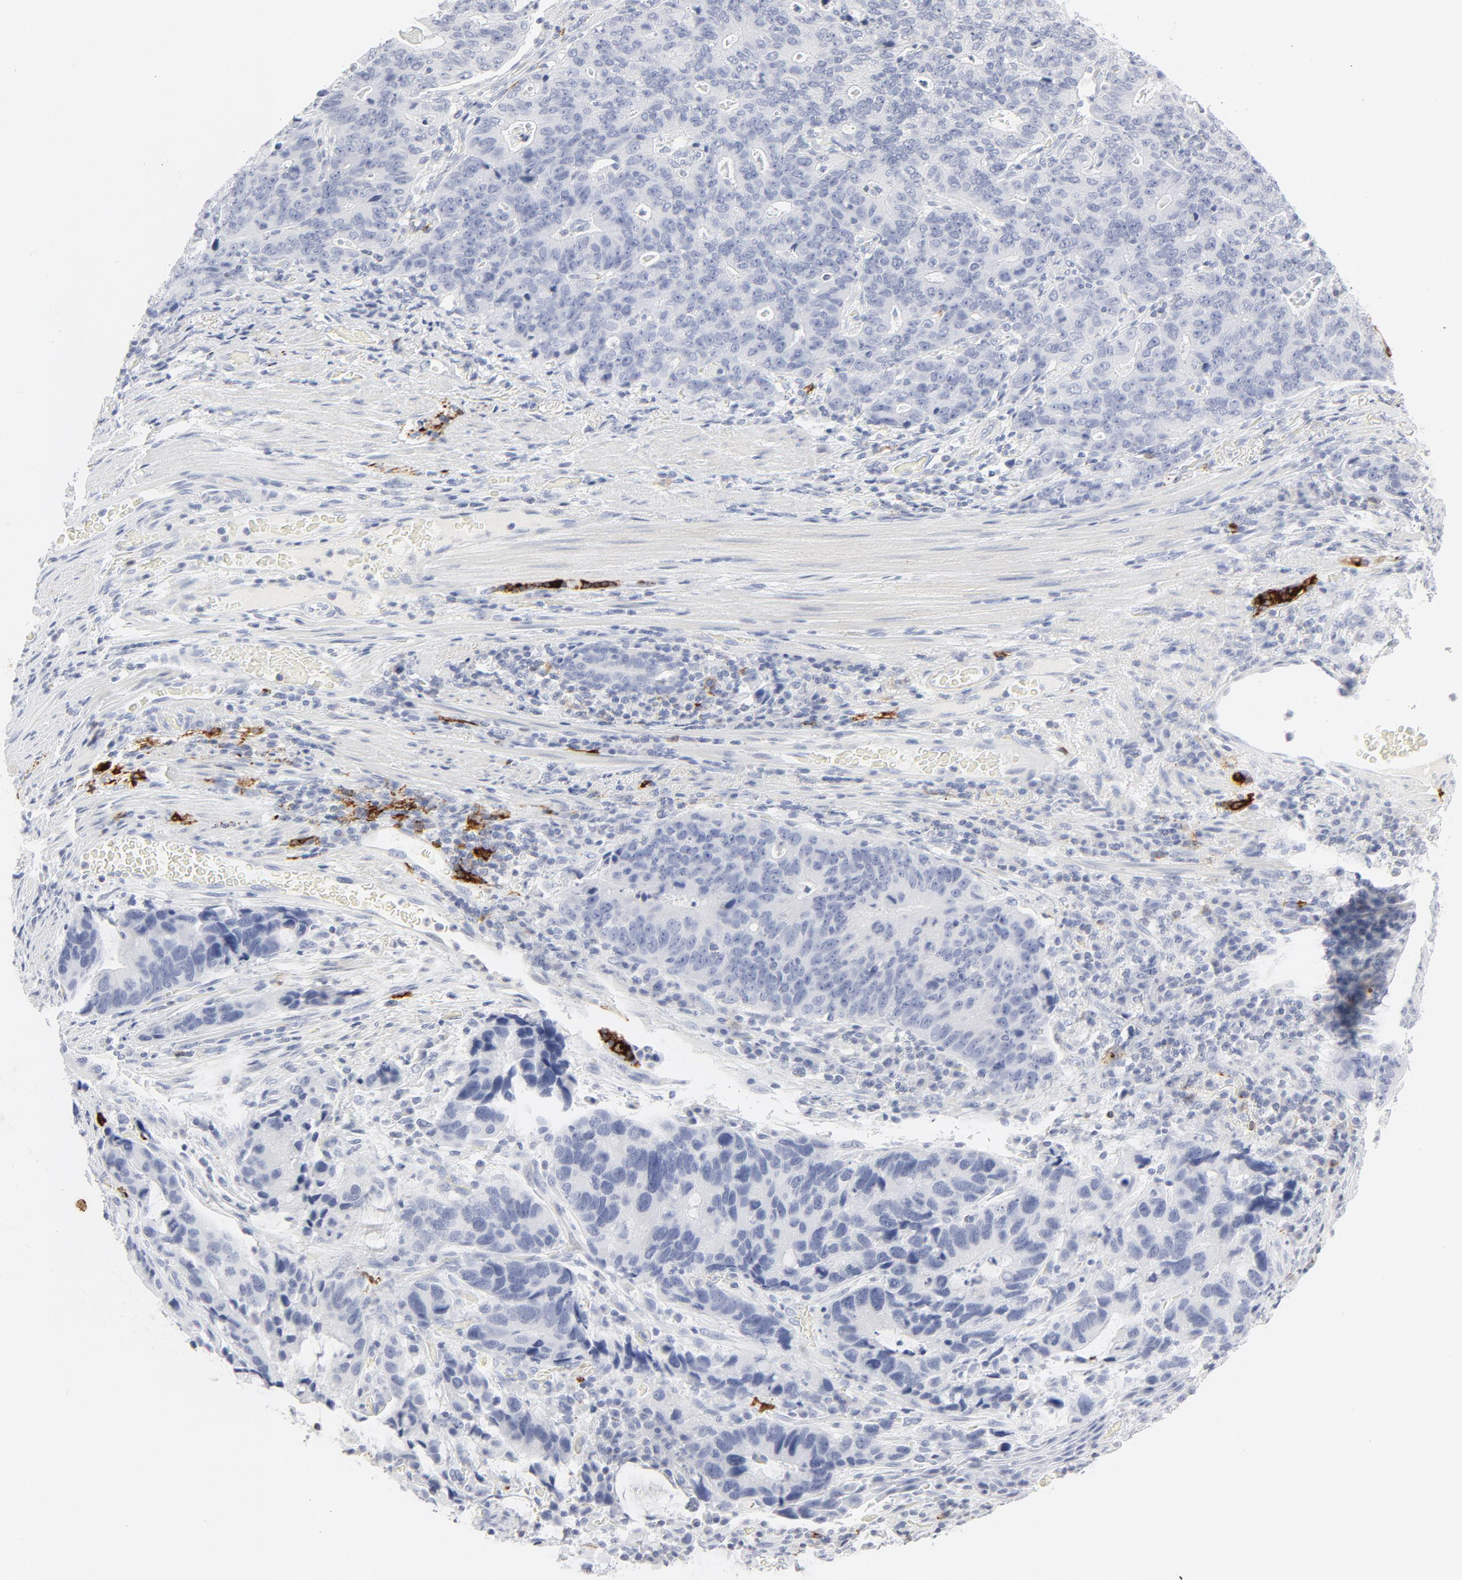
{"staining": {"intensity": "negative", "quantity": "none", "location": "none"}, "tissue": "stomach cancer", "cell_type": "Tumor cells", "image_type": "cancer", "snomed": [{"axis": "morphology", "description": "Adenocarcinoma, NOS"}, {"axis": "topography", "description": "Esophagus"}, {"axis": "topography", "description": "Stomach"}], "caption": "A high-resolution image shows immunohistochemistry (IHC) staining of stomach adenocarcinoma, which exhibits no significant positivity in tumor cells.", "gene": "CCR7", "patient": {"sex": "male", "age": 74}}